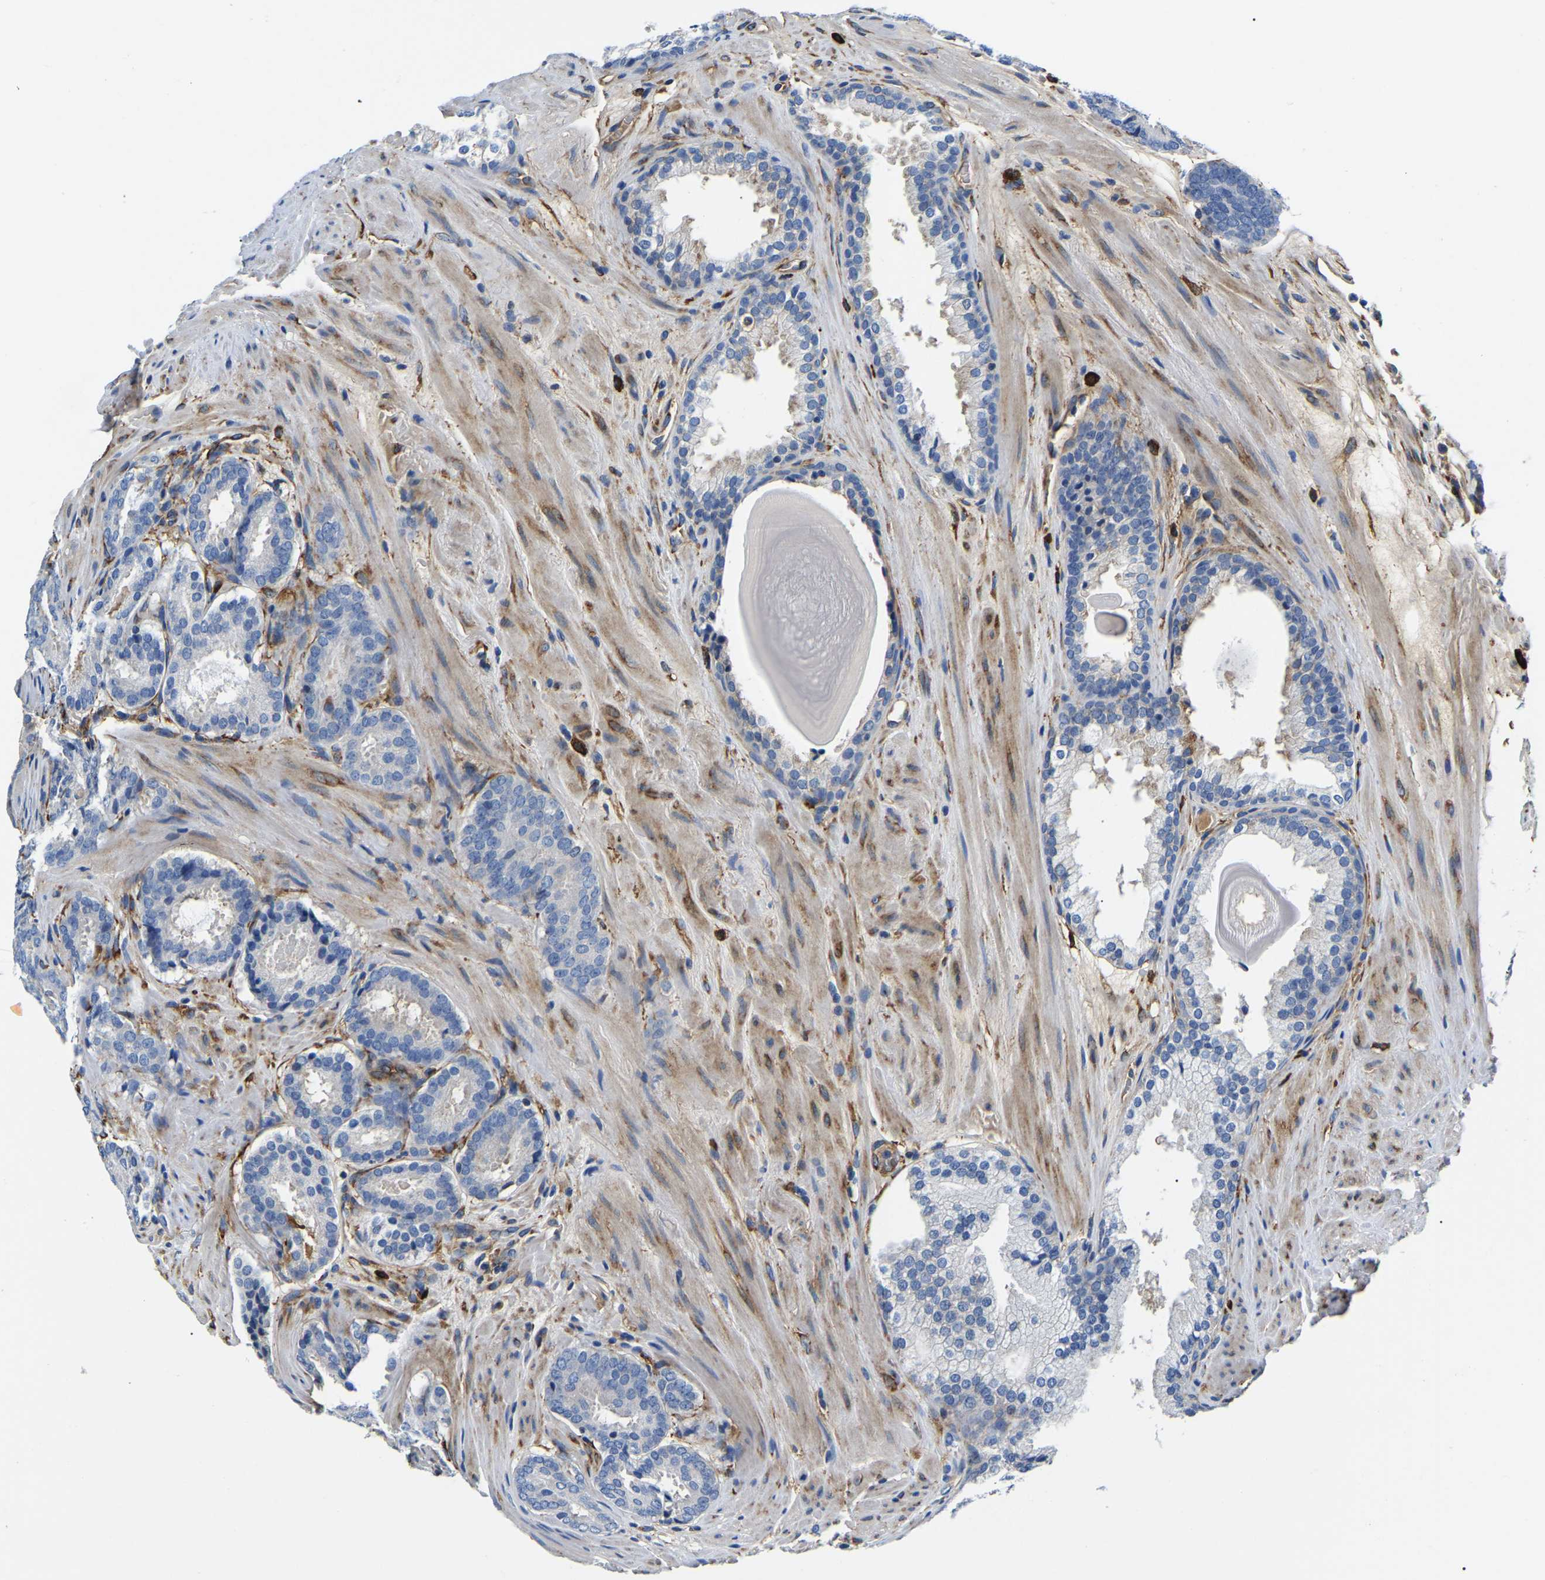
{"staining": {"intensity": "weak", "quantity": "<25%", "location": "cytoplasmic/membranous"}, "tissue": "prostate cancer", "cell_type": "Tumor cells", "image_type": "cancer", "snomed": [{"axis": "morphology", "description": "Adenocarcinoma, Low grade"}, {"axis": "topography", "description": "Prostate"}], "caption": "DAB immunohistochemical staining of human adenocarcinoma (low-grade) (prostate) shows no significant positivity in tumor cells.", "gene": "DUSP8", "patient": {"sex": "male", "age": 69}}